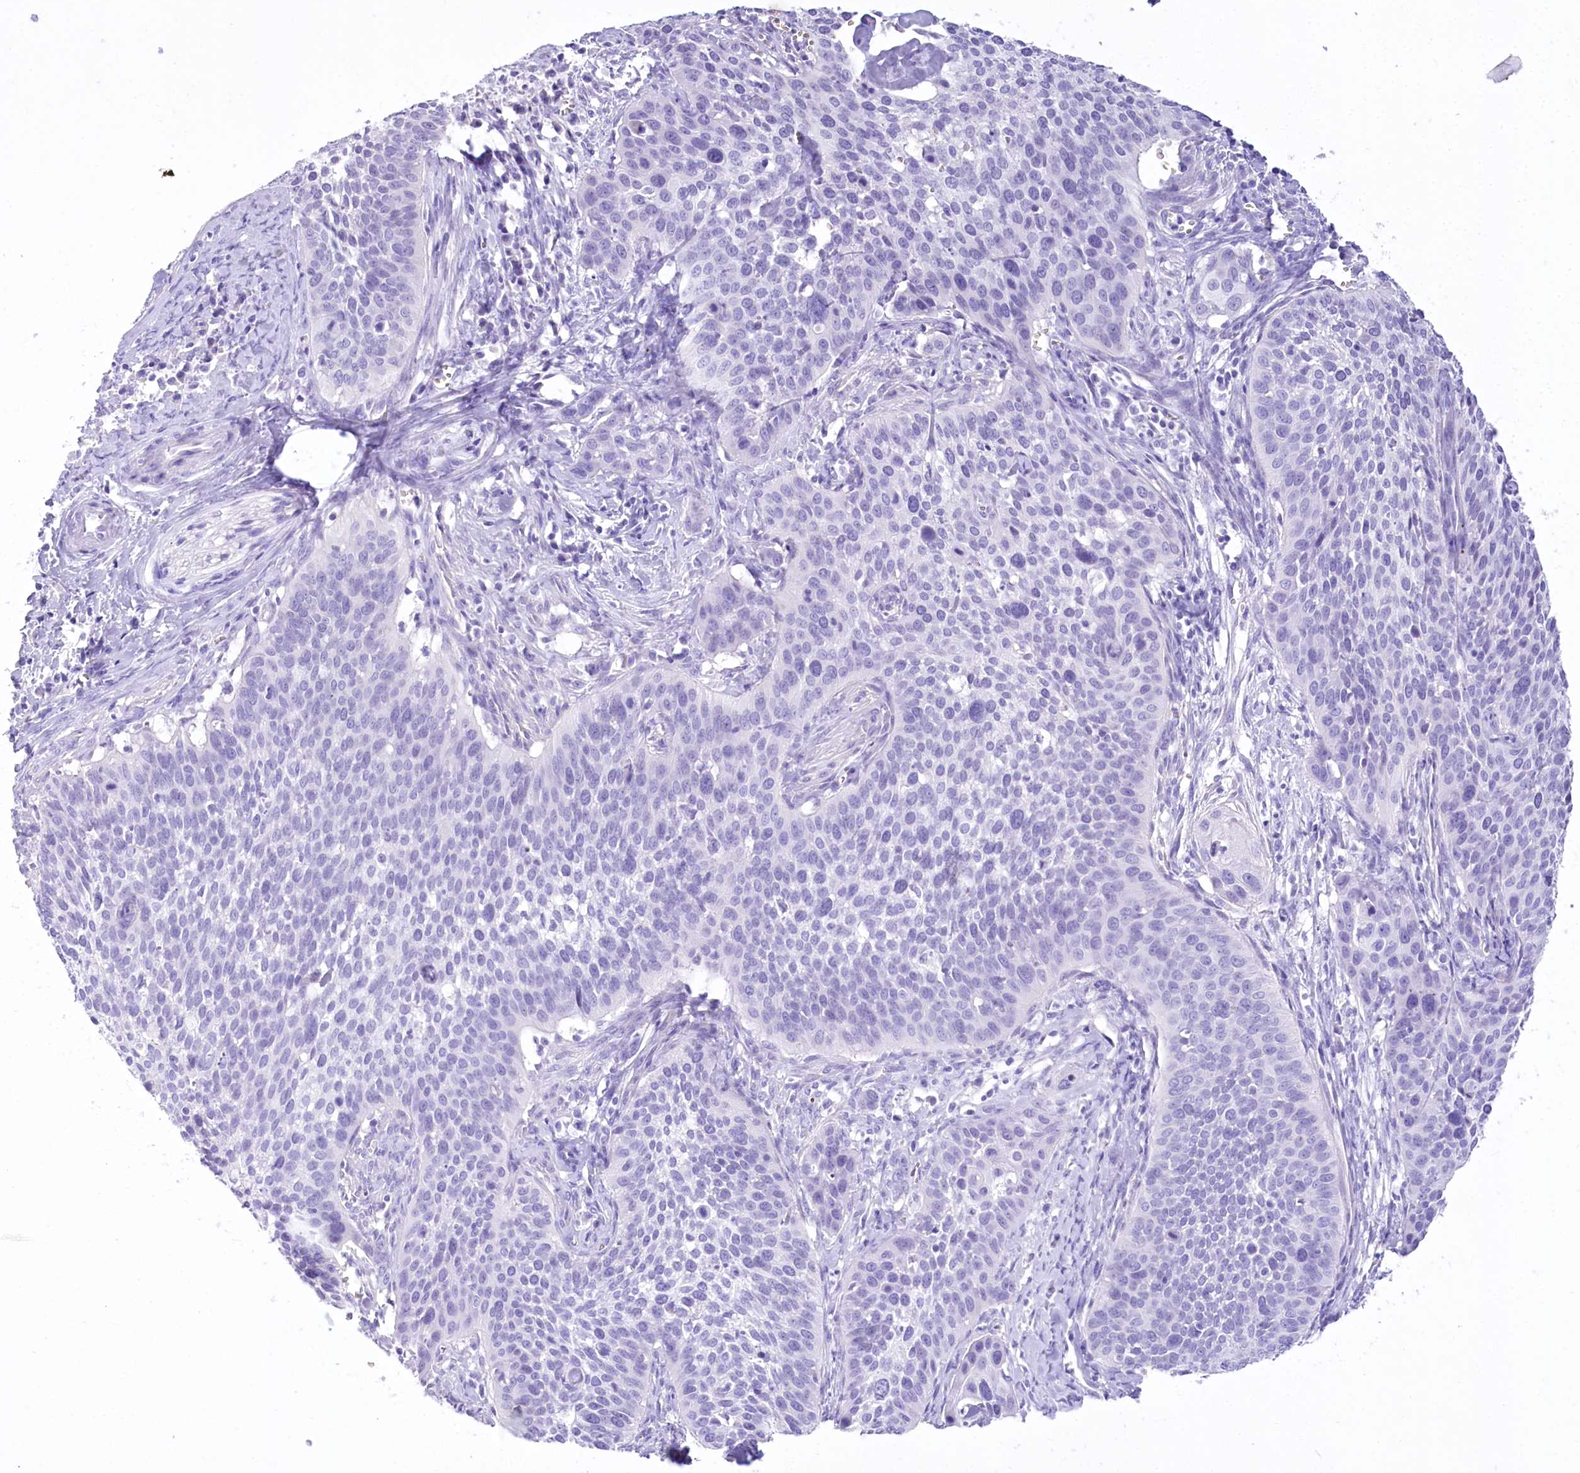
{"staining": {"intensity": "negative", "quantity": "none", "location": "none"}, "tissue": "cervical cancer", "cell_type": "Tumor cells", "image_type": "cancer", "snomed": [{"axis": "morphology", "description": "Squamous cell carcinoma, NOS"}, {"axis": "topography", "description": "Cervix"}], "caption": "Tumor cells are negative for brown protein staining in cervical squamous cell carcinoma.", "gene": "PBLD", "patient": {"sex": "female", "age": 34}}